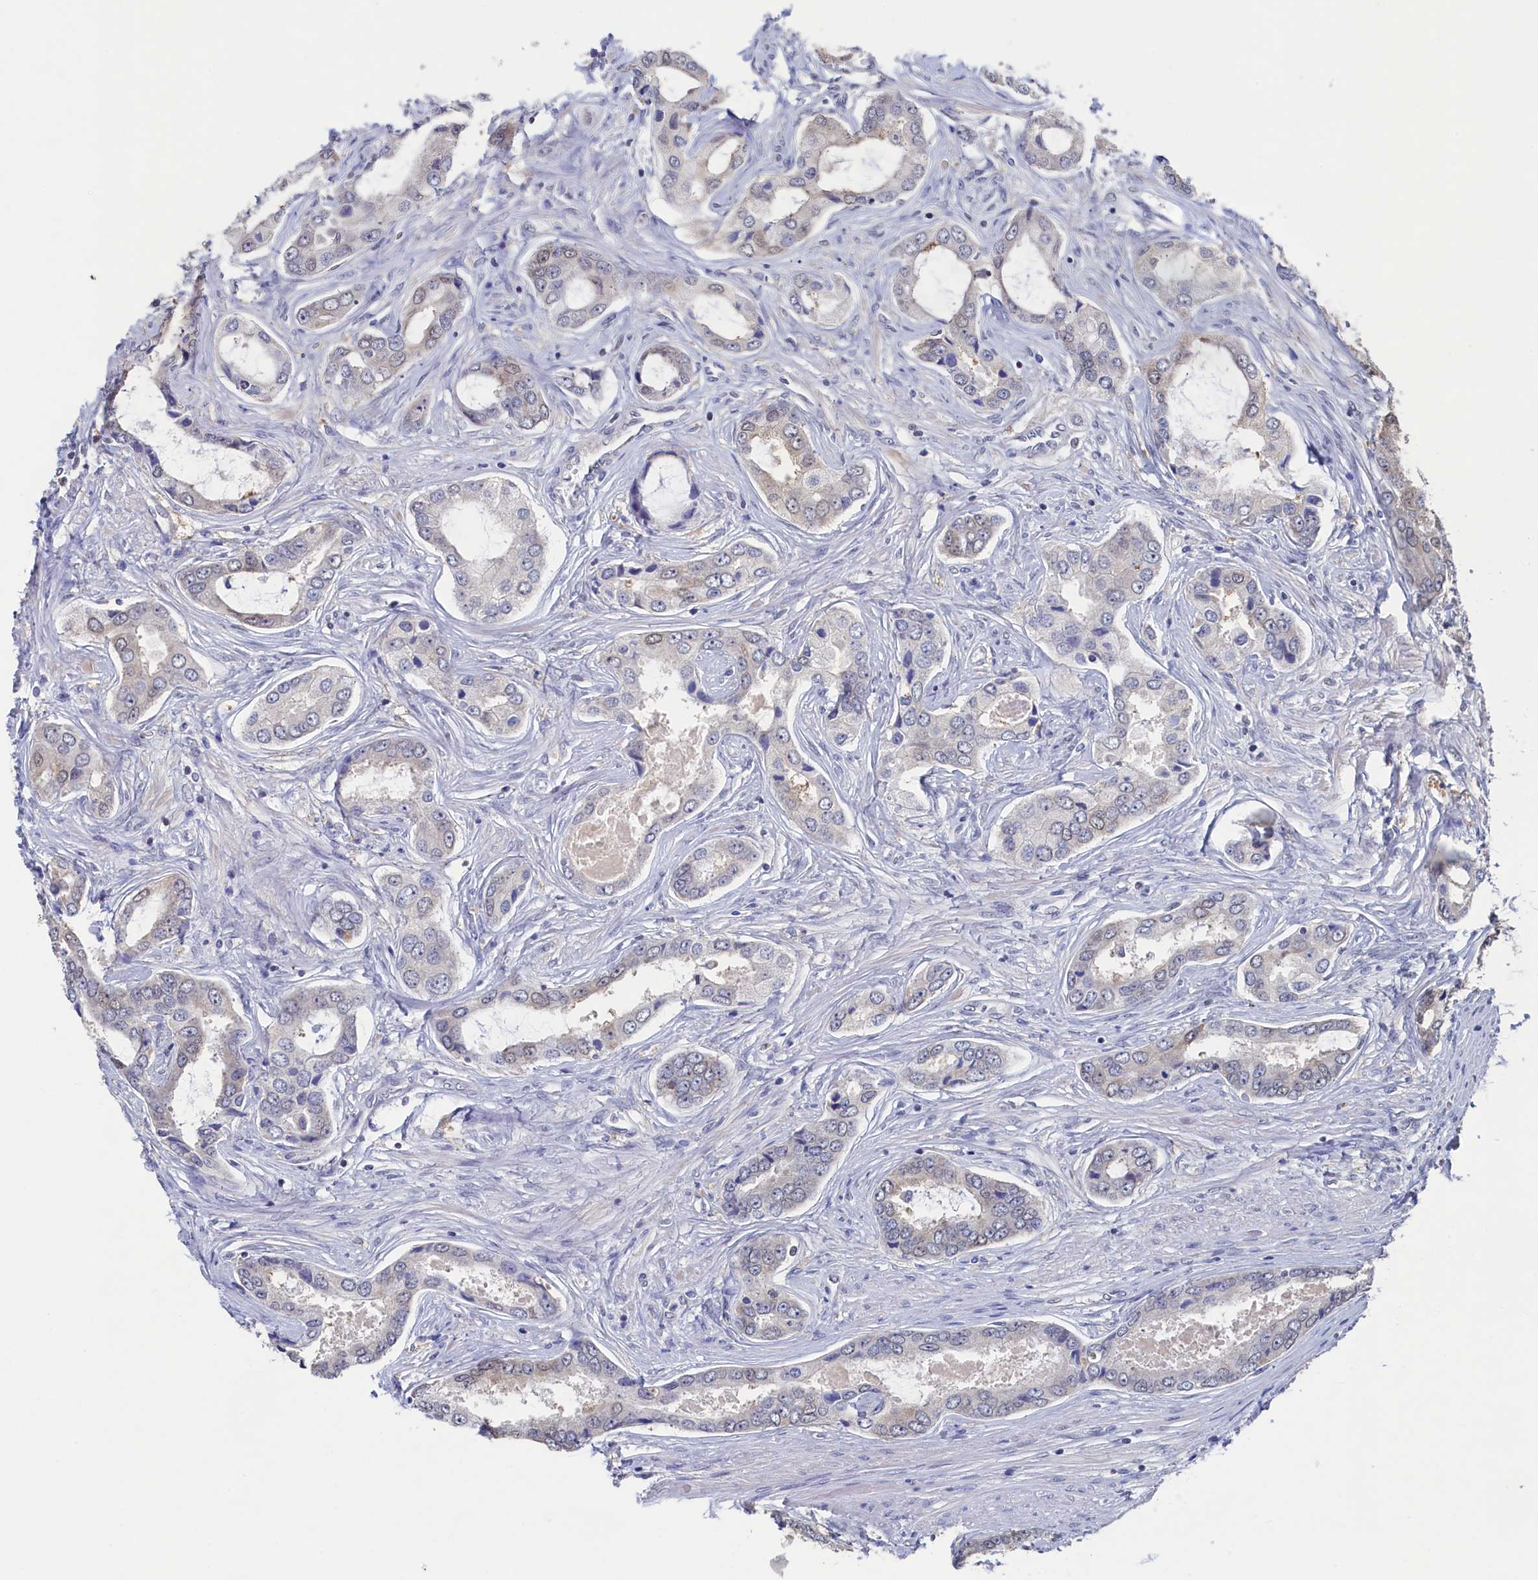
{"staining": {"intensity": "negative", "quantity": "none", "location": "none"}, "tissue": "prostate cancer", "cell_type": "Tumor cells", "image_type": "cancer", "snomed": [{"axis": "morphology", "description": "Adenocarcinoma, Low grade"}, {"axis": "topography", "description": "Prostate"}], "caption": "The image exhibits no significant expression in tumor cells of prostate cancer (adenocarcinoma (low-grade)). (Stains: DAB immunohistochemistry with hematoxylin counter stain, Microscopy: brightfield microscopy at high magnification).", "gene": "C11orf54", "patient": {"sex": "male", "age": 68}}